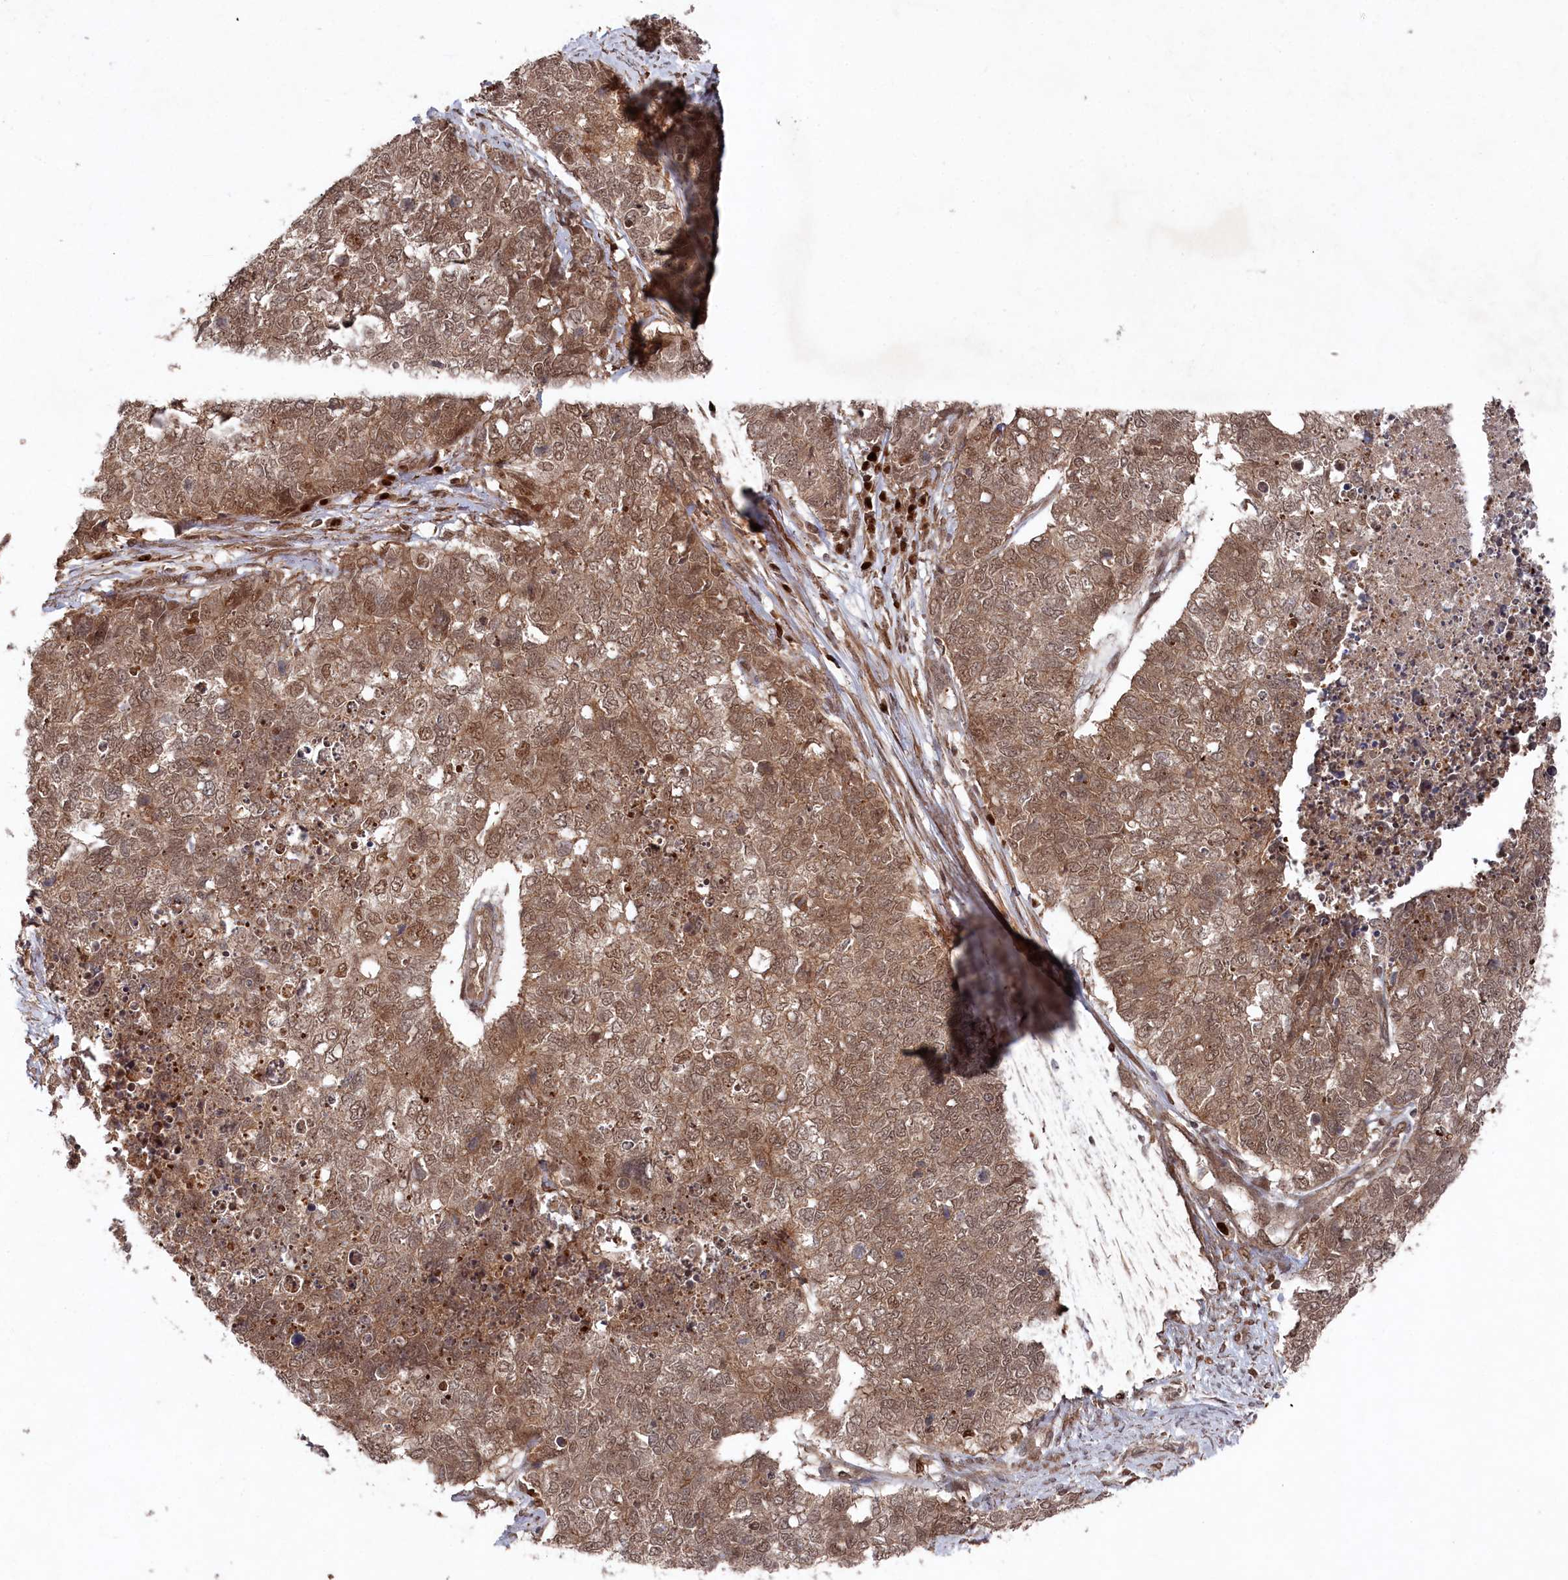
{"staining": {"intensity": "moderate", "quantity": ">75%", "location": "cytoplasmic/membranous,nuclear"}, "tissue": "cervical cancer", "cell_type": "Tumor cells", "image_type": "cancer", "snomed": [{"axis": "morphology", "description": "Squamous cell carcinoma, NOS"}, {"axis": "topography", "description": "Cervix"}], "caption": "A photomicrograph showing moderate cytoplasmic/membranous and nuclear positivity in approximately >75% of tumor cells in cervical cancer, as visualized by brown immunohistochemical staining.", "gene": "BORCS7", "patient": {"sex": "female", "age": 63}}